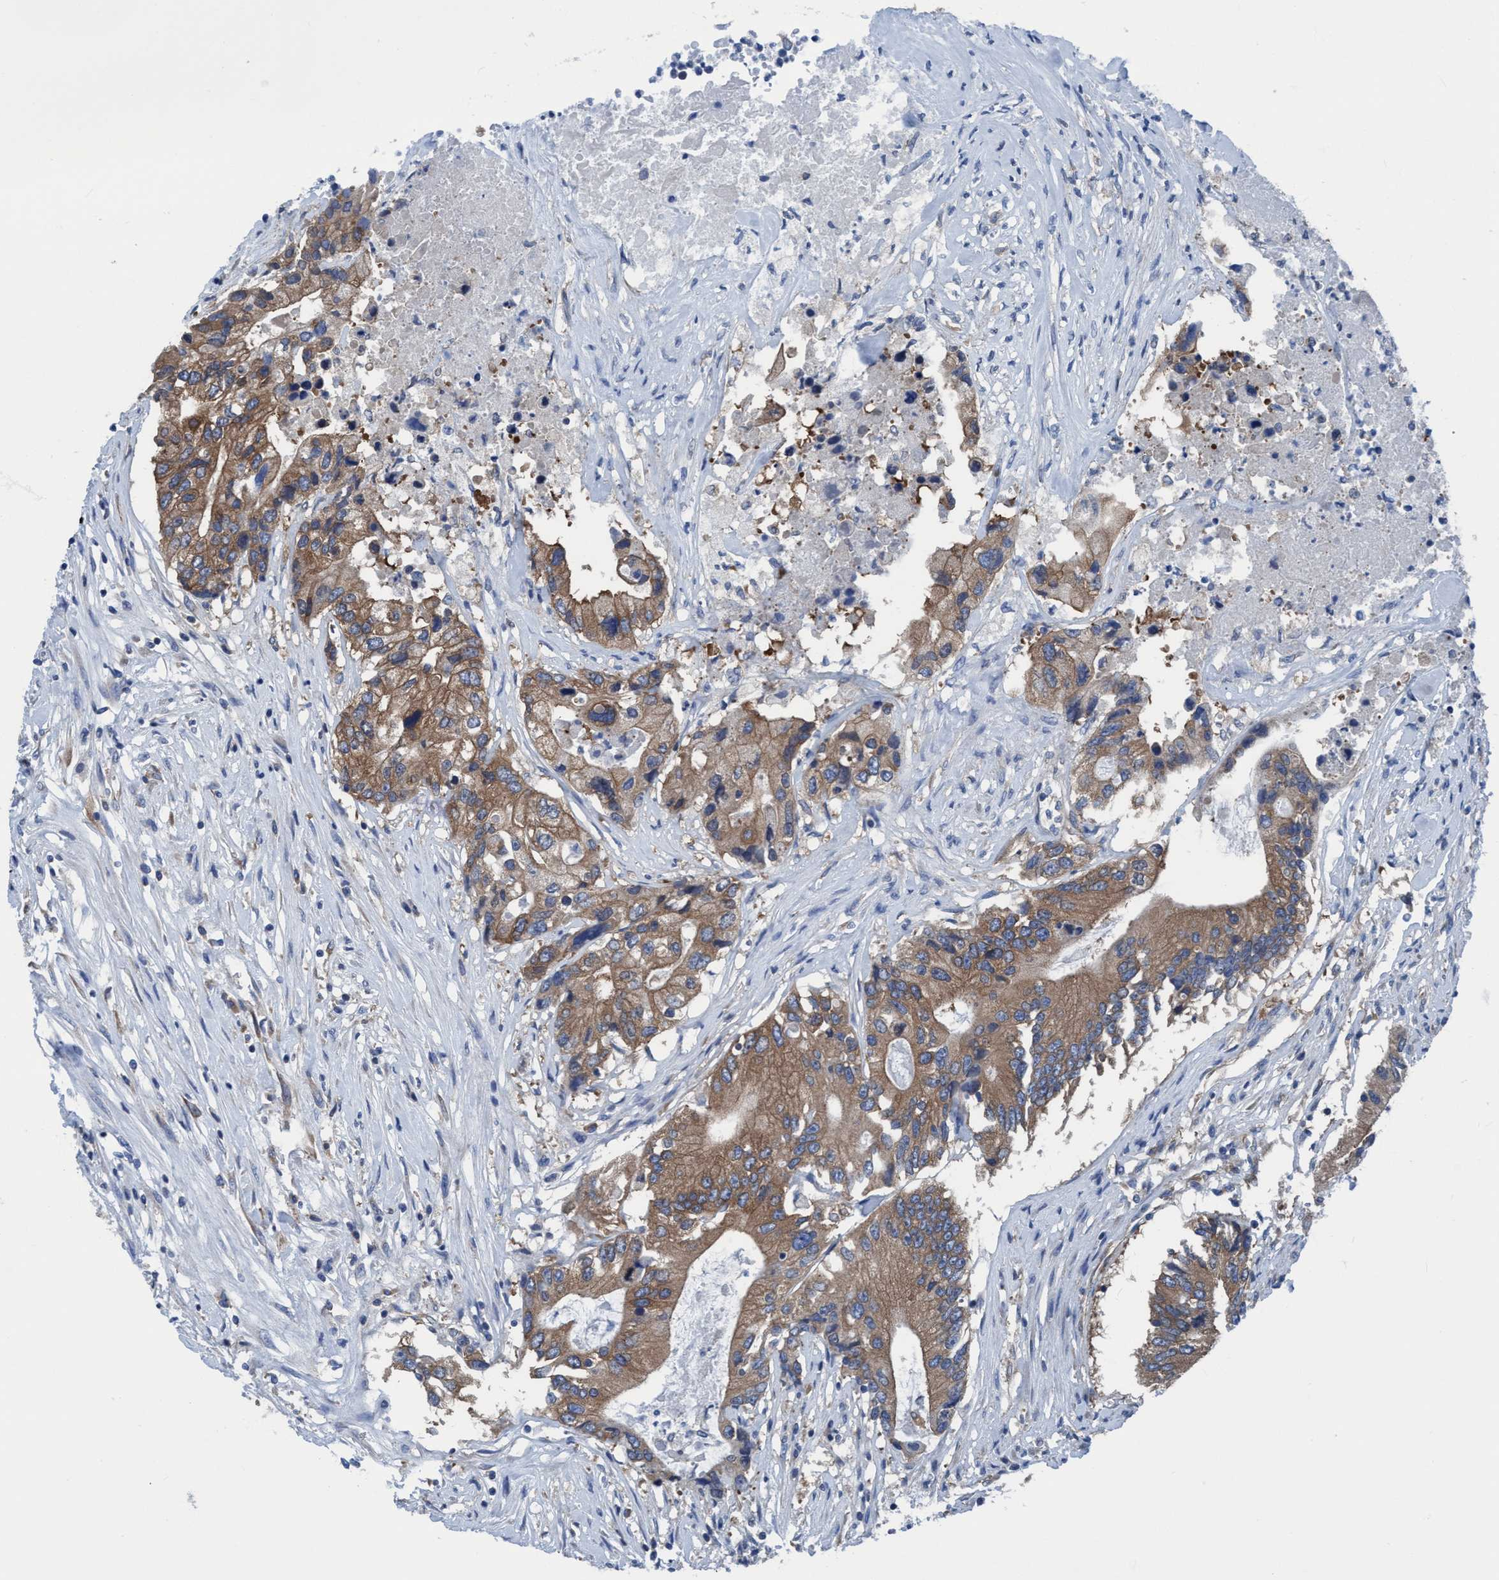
{"staining": {"intensity": "moderate", "quantity": ">75%", "location": "cytoplasmic/membranous"}, "tissue": "colorectal cancer", "cell_type": "Tumor cells", "image_type": "cancer", "snomed": [{"axis": "morphology", "description": "Adenocarcinoma, NOS"}, {"axis": "topography", "description": "Colon"}], "caption": "The image exhibits staining of colorectal cancer, revealing moderate cytoplasmic/membranous protein expression (brown color) within tumor cells. (Stains: DAB in brown, nuclei in blue, Microscopy: brightfield microscopy at high magnification).", "gene": "NMT1", "patient": {"sex": "female", "age": 77}}